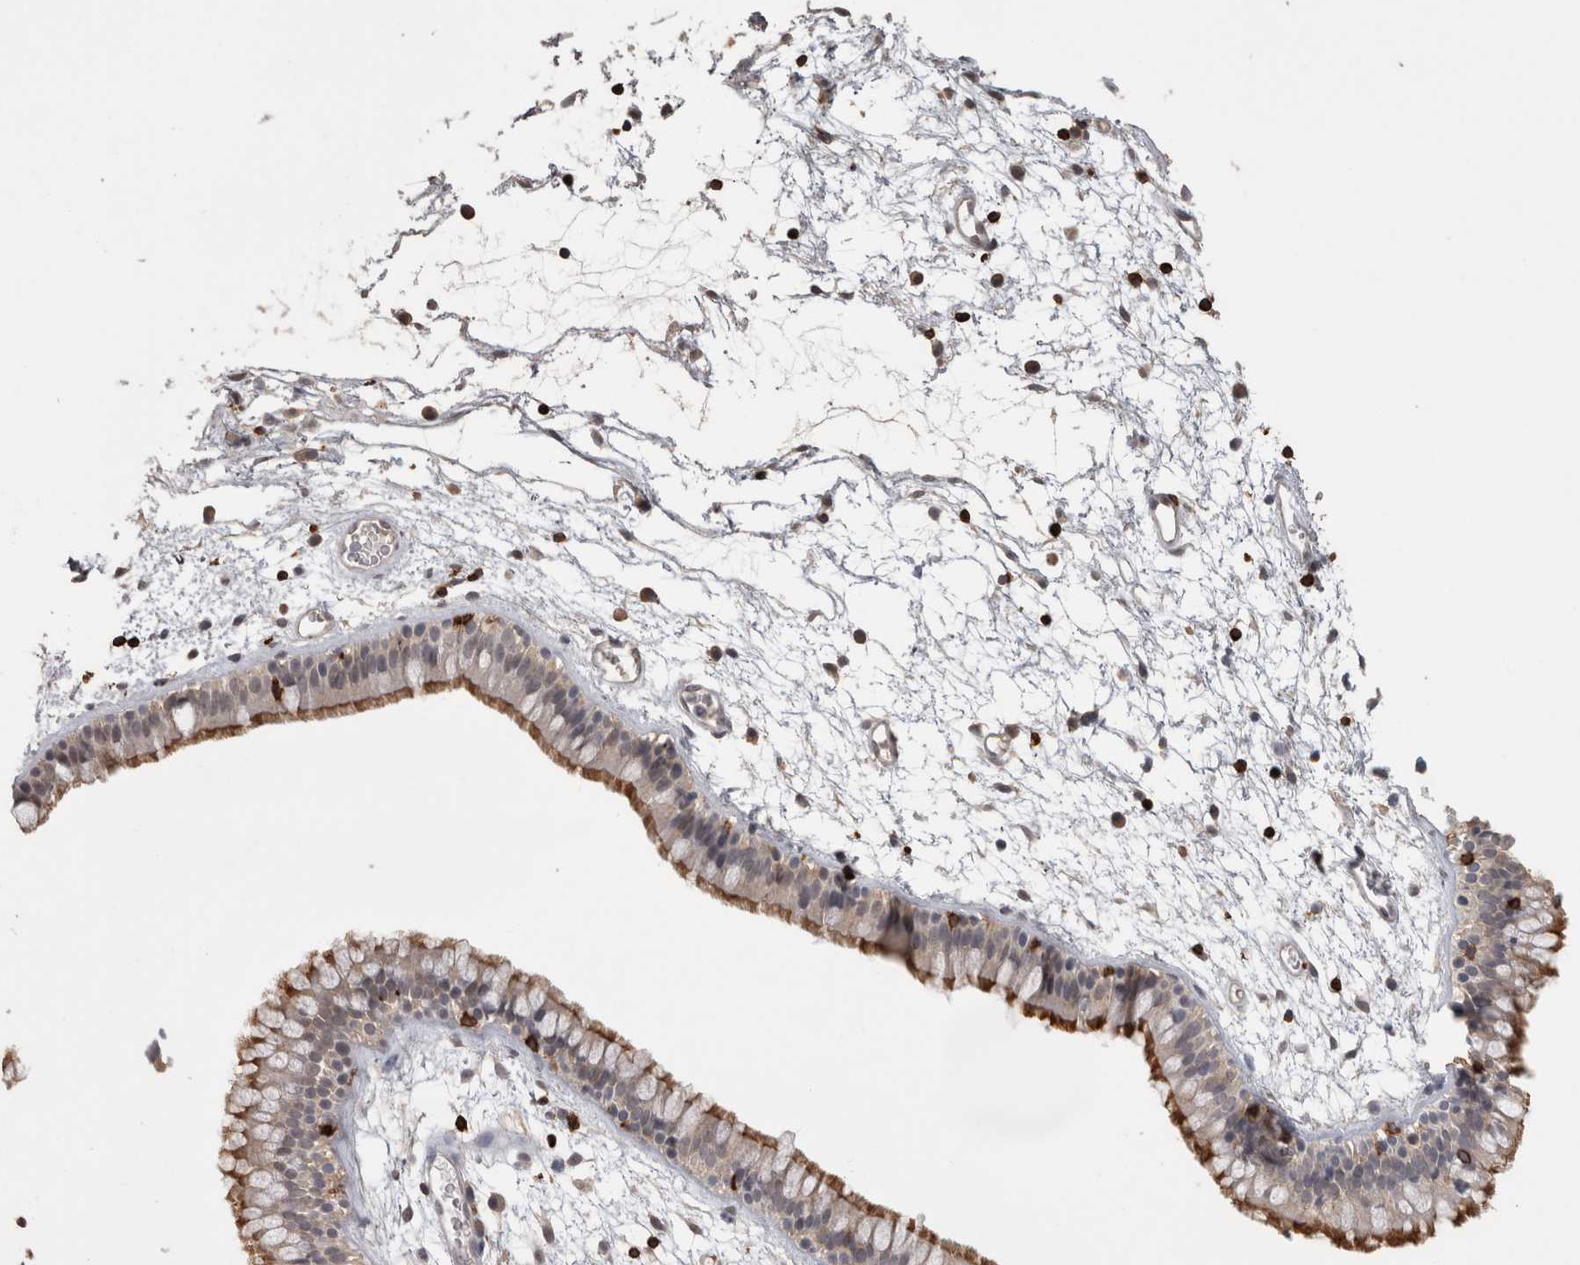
{"staining": {"intensity": "moderate", "quantity": "25%-75%", "location": "cytoplasmic/membranous"}, "tissue": "nasopharynx", "cell_type": "Respiratory epithelial cells", "image_type": "normal", "snomed": [{"axis": "morphology", "description": "Normal tissue, NOS"}, {"axis": "morphology", "description": "Inflammation, NOS"}, {"axis": "topography", "description": "Nasopharynx"}], "caption": "Respiratory epithelial cells show medium levels of moderate cytoplasmic/membranous positivity in approximately 25%-75% of cells in unremarkable nasopharynx. Nuclei are stained in blue.", "gene": "SKAP1", "patient": {"sex": "male", "age": 48}}